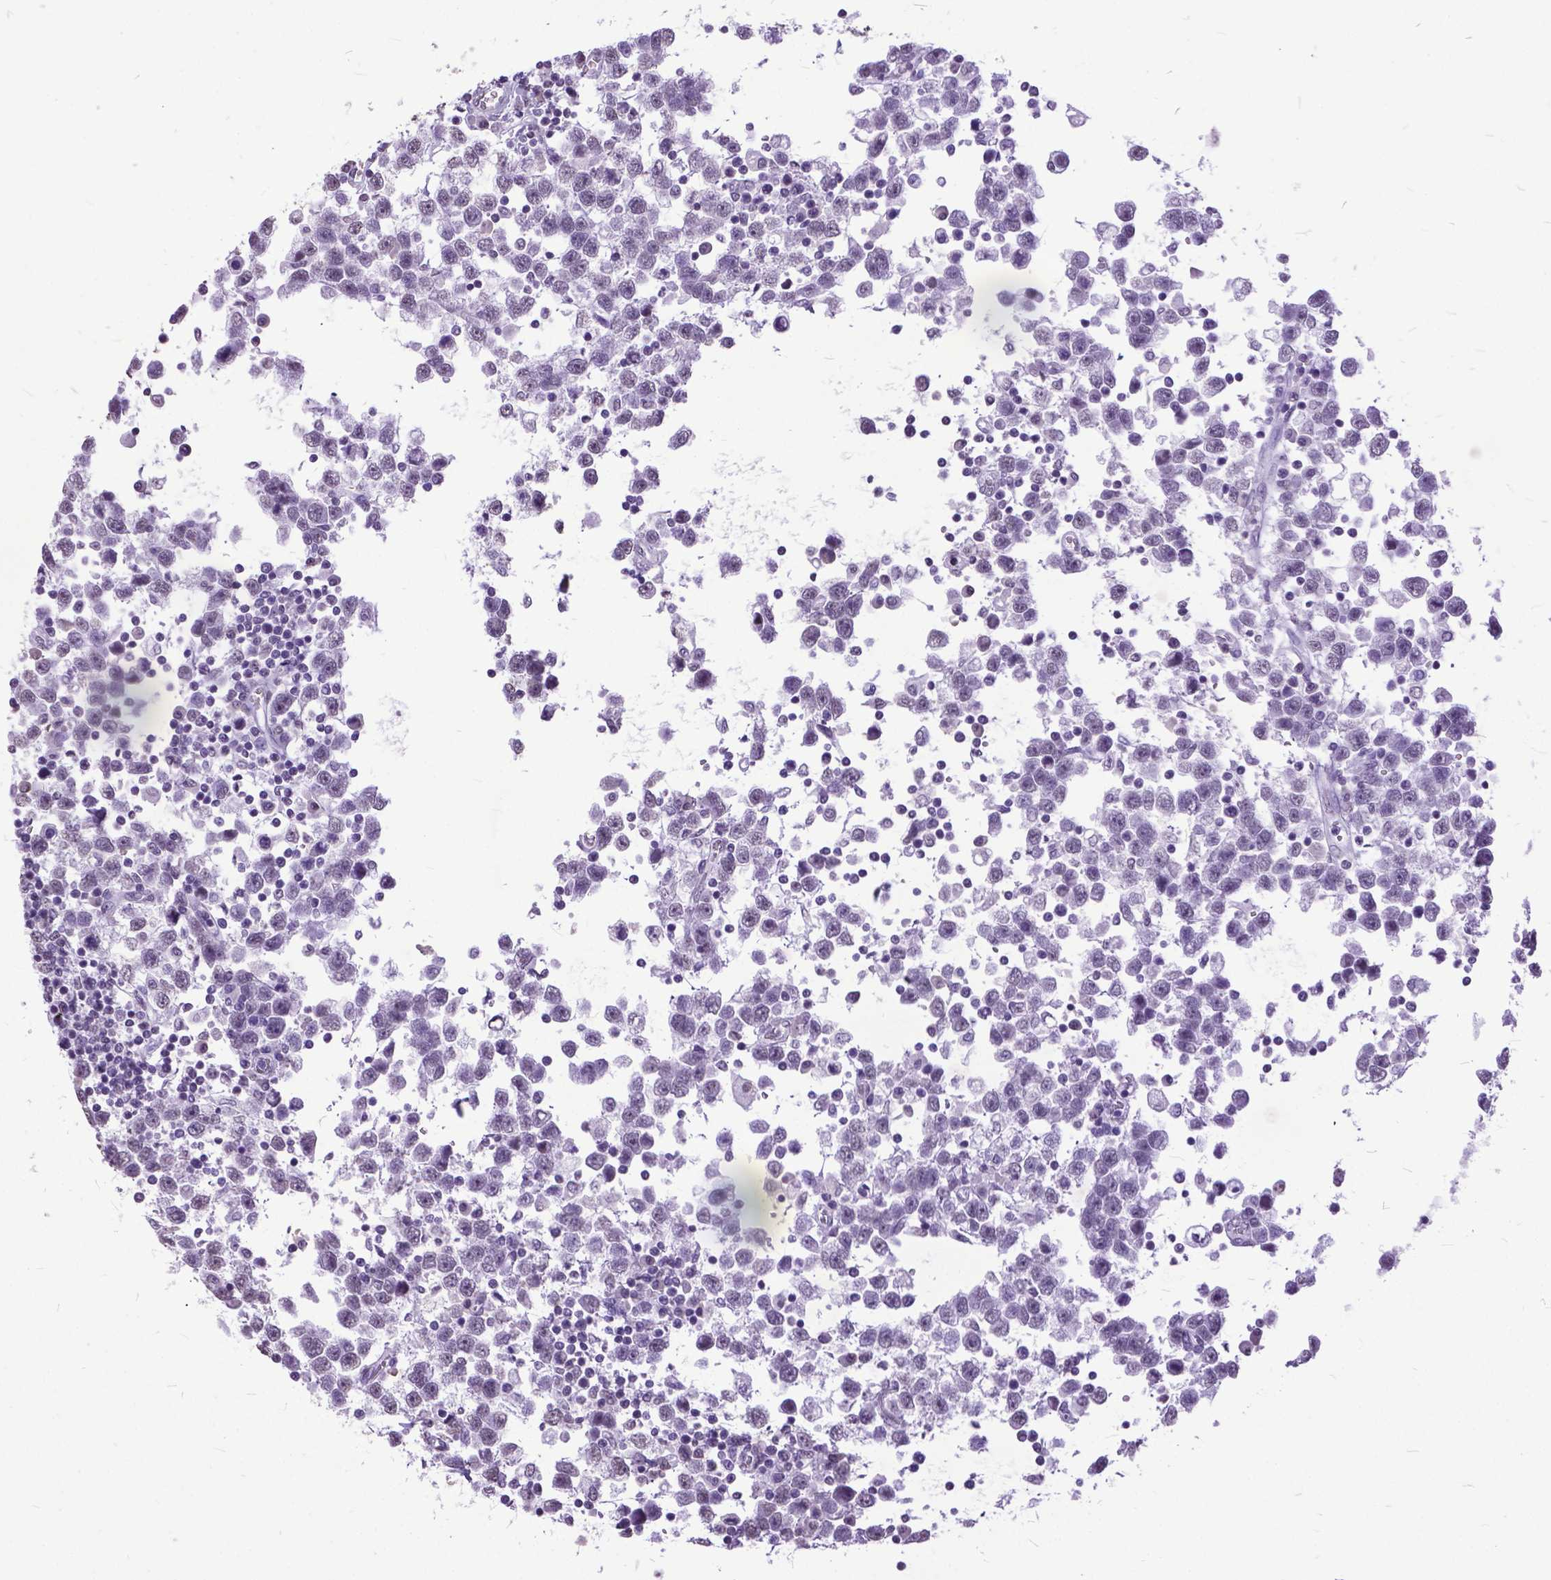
{"staining": {"intensity": "negative", "quantity": "none", "location": "none"}, "tissue": "testis cancer", "cell_type": "Tumor cells", "image_type": "cancer", "snomed": [{"axis": "morphology", "description": "Seminoma, NOS"}, {"axis": "topography", "description": "Testis"}], "caption": "Testis cancer was stained to show a protein in brown. There is no significant positivity in tumor cells.", "gene": "MARCHF10", "patient": {"sex": "male", "age": 34}}